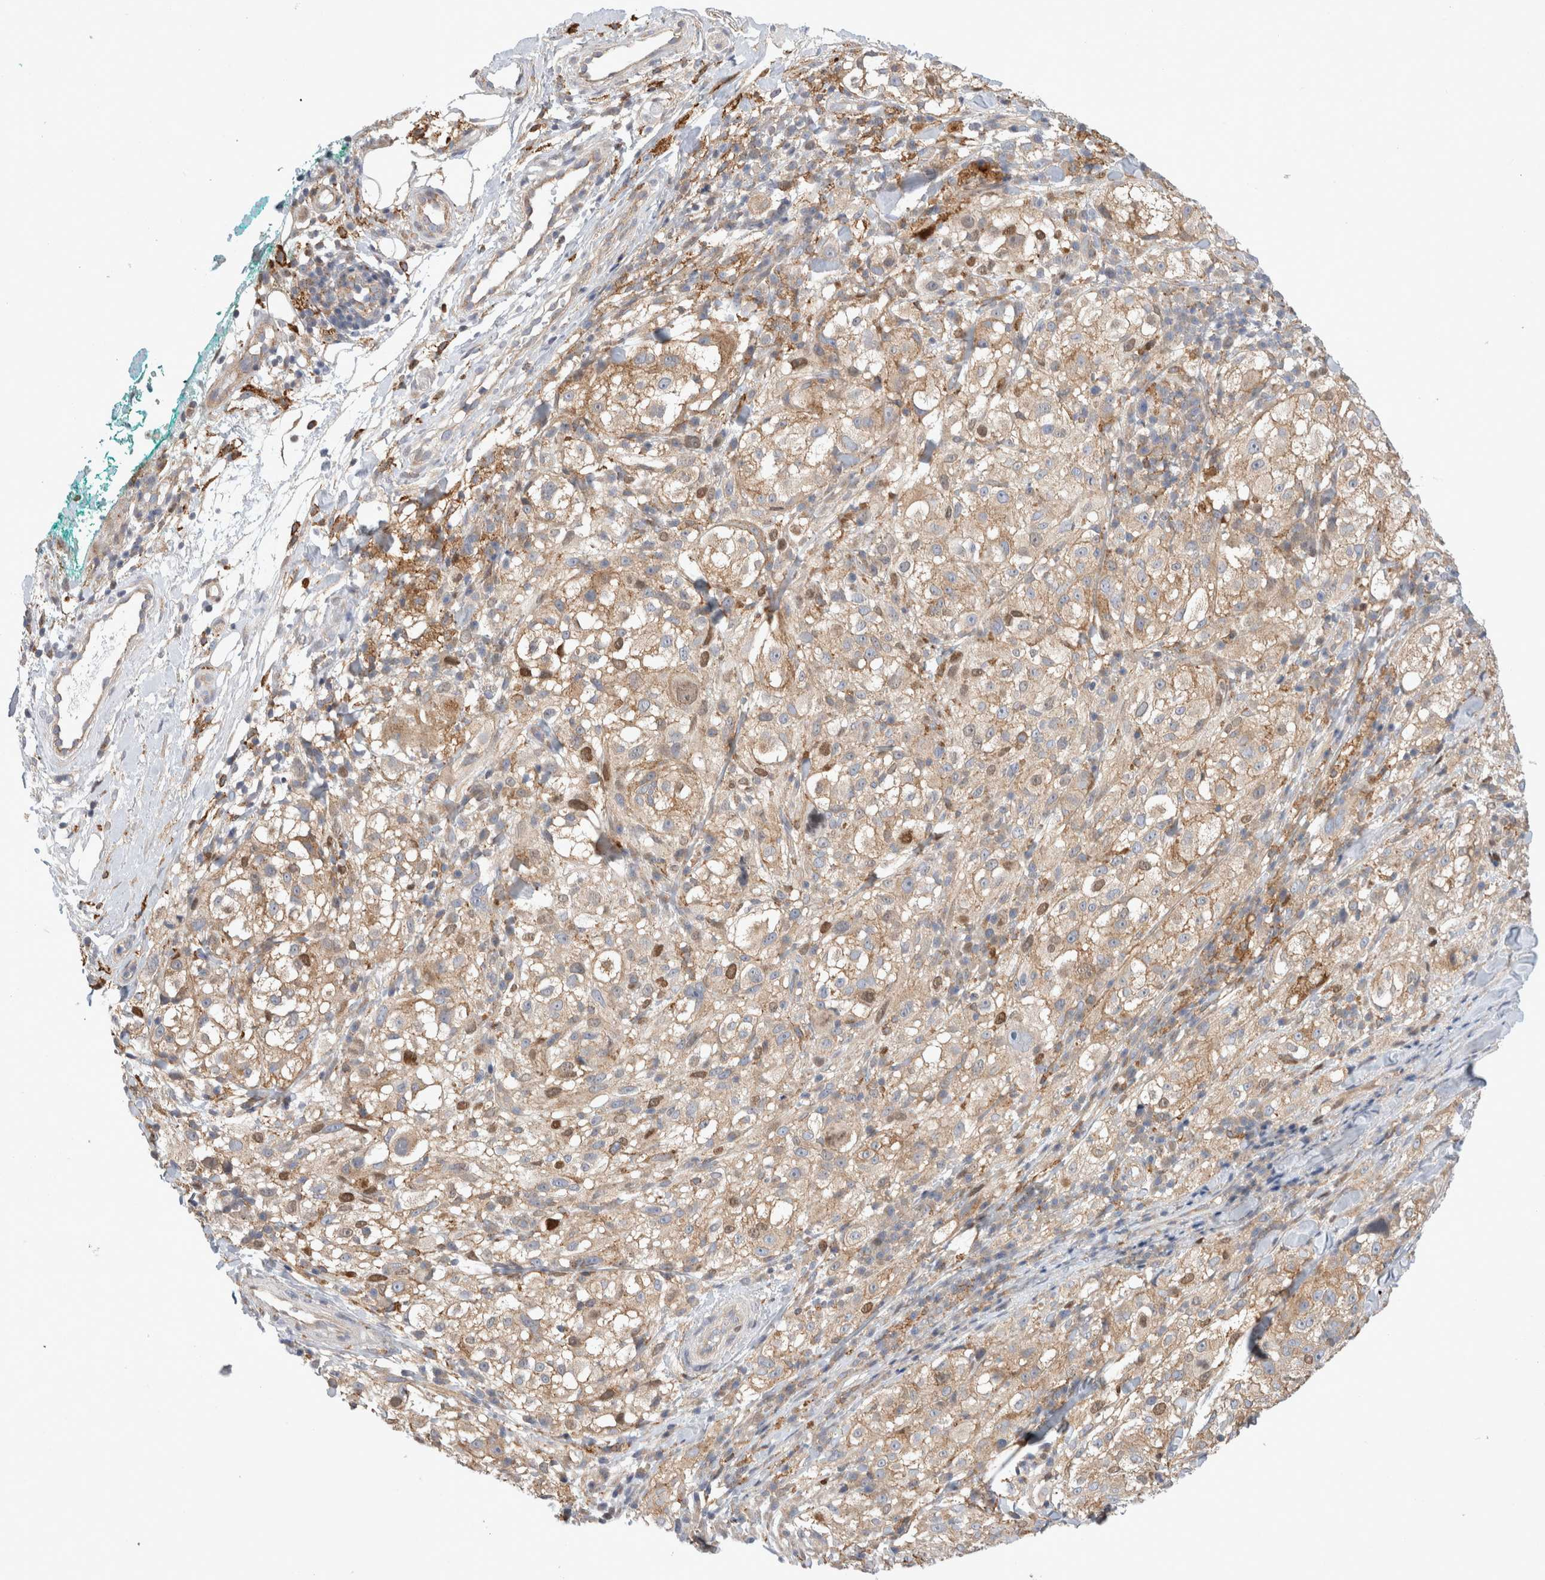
{"staining": {"intensity": "weak", "quantity": ">75%", "location": "cytoplasmic/membranous,nuclear"}, "tissue": "melanoma", "cell_type": "Tumor cells", "image_type": "cancer", "snomed": [{"axis": "morphology", "description": "Necrosis, NOS"}, {"axis": "morphology", "description": "Malignant melanoma, NOS"}, {"axis": "topography", "description": "Skin"}], "caption": "A high-resolution image shows immunohistochemistry (IHC) staining of melanoma, which reveals weak cytoplasmic/membranous and nuclear staining in approximately >75% of tumor cells.", "gene": "CDCA7L", "patient": {"sex": "female", "age": 87}}